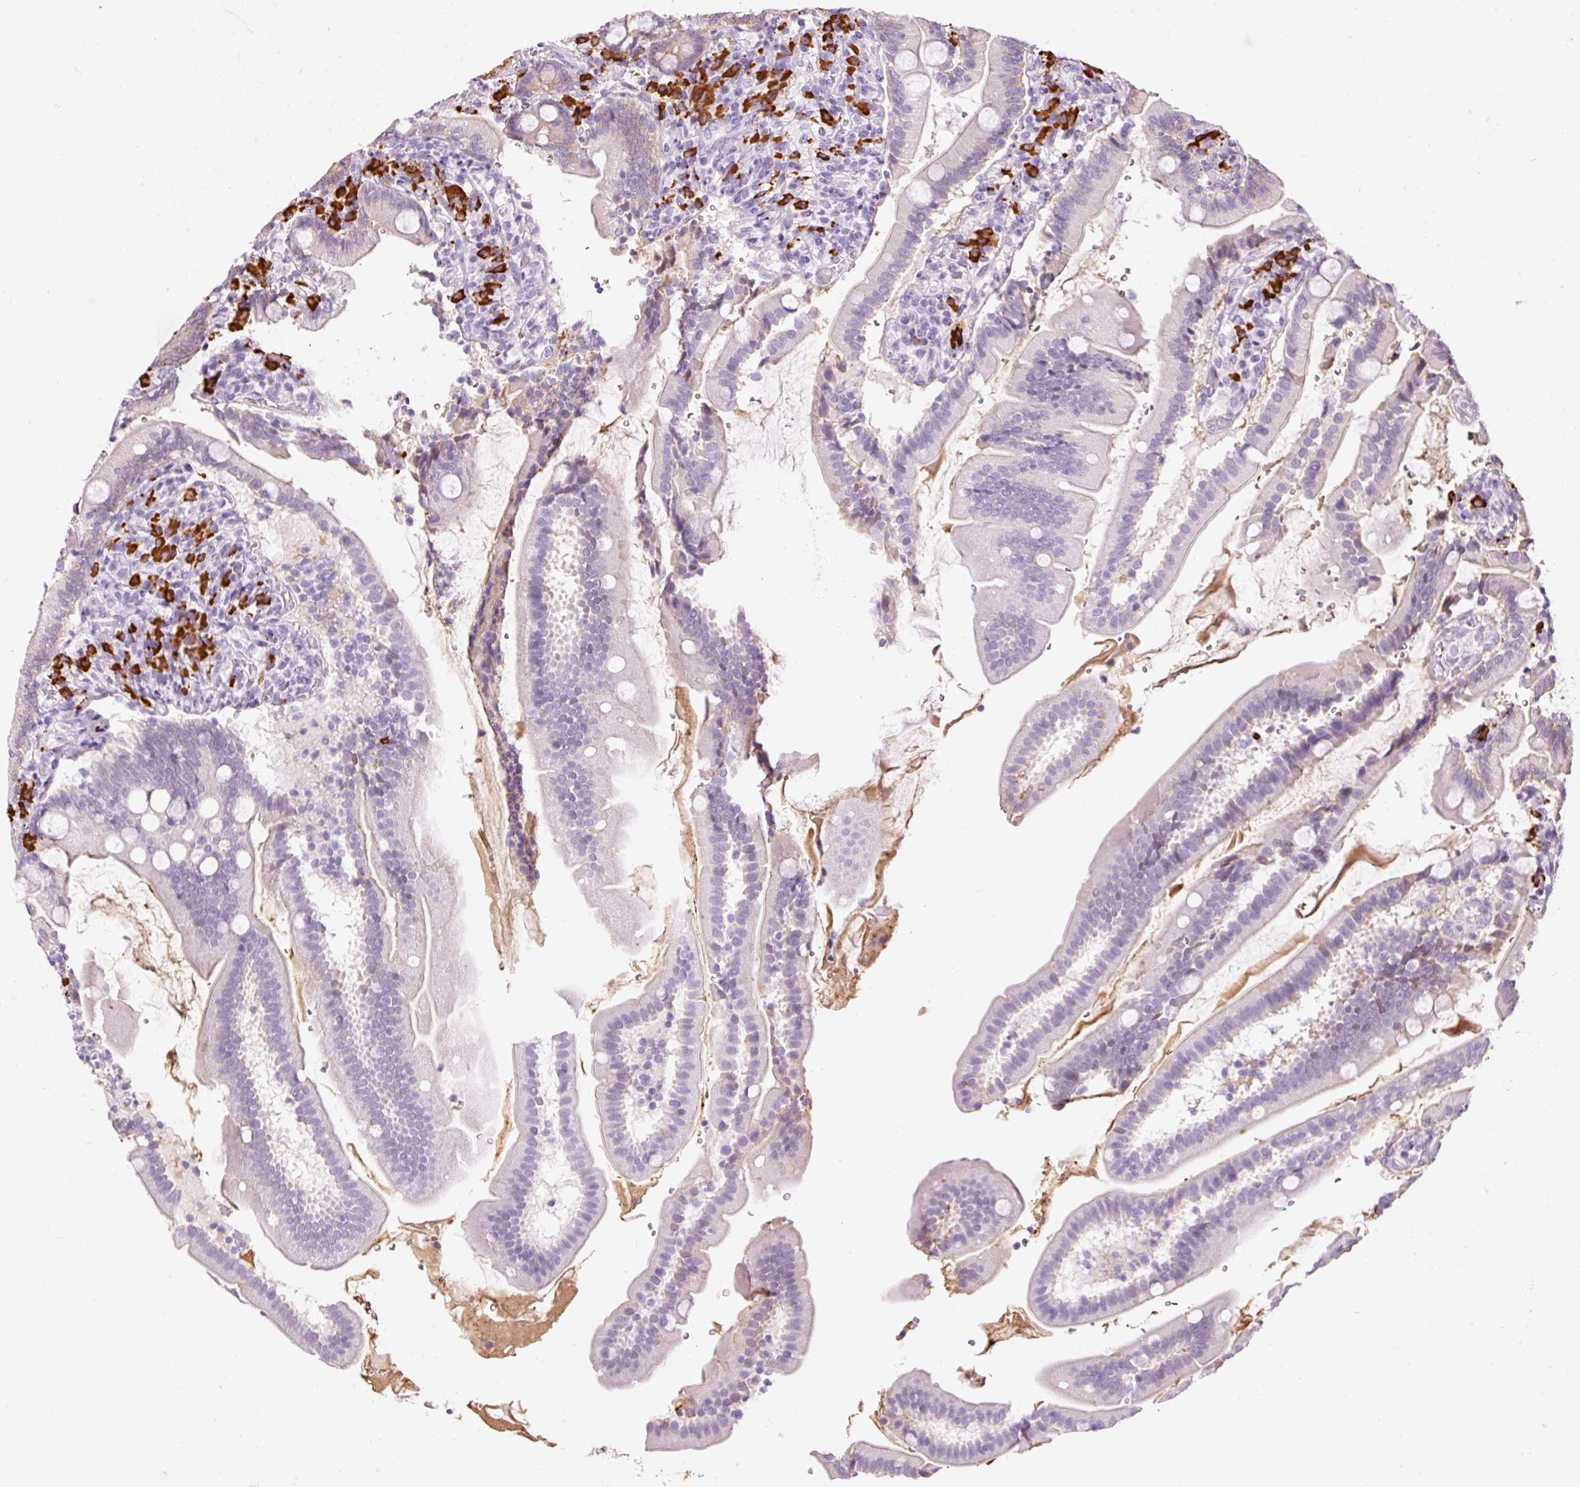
{"staining": {"intensity": "moderate", "quantity": "<25%", "location": "cytoplasmic/membranous"}, "tissue": "duodenum", "cell_type": "Glandular cells", "image_type": "normal", "snomed": [{"axis": "morphology", "description": "Normal tissue, NOS"}, {"axis": "topography", "description": "Duodenum"}], "caption": "Human duodenum stained with a brown dye shows moderate cytoplasmic/membranous positive positivity in about <25% of glandular cells.", "gene": "PRPF38B", "patient": {"sex": "female", "age": 67}}